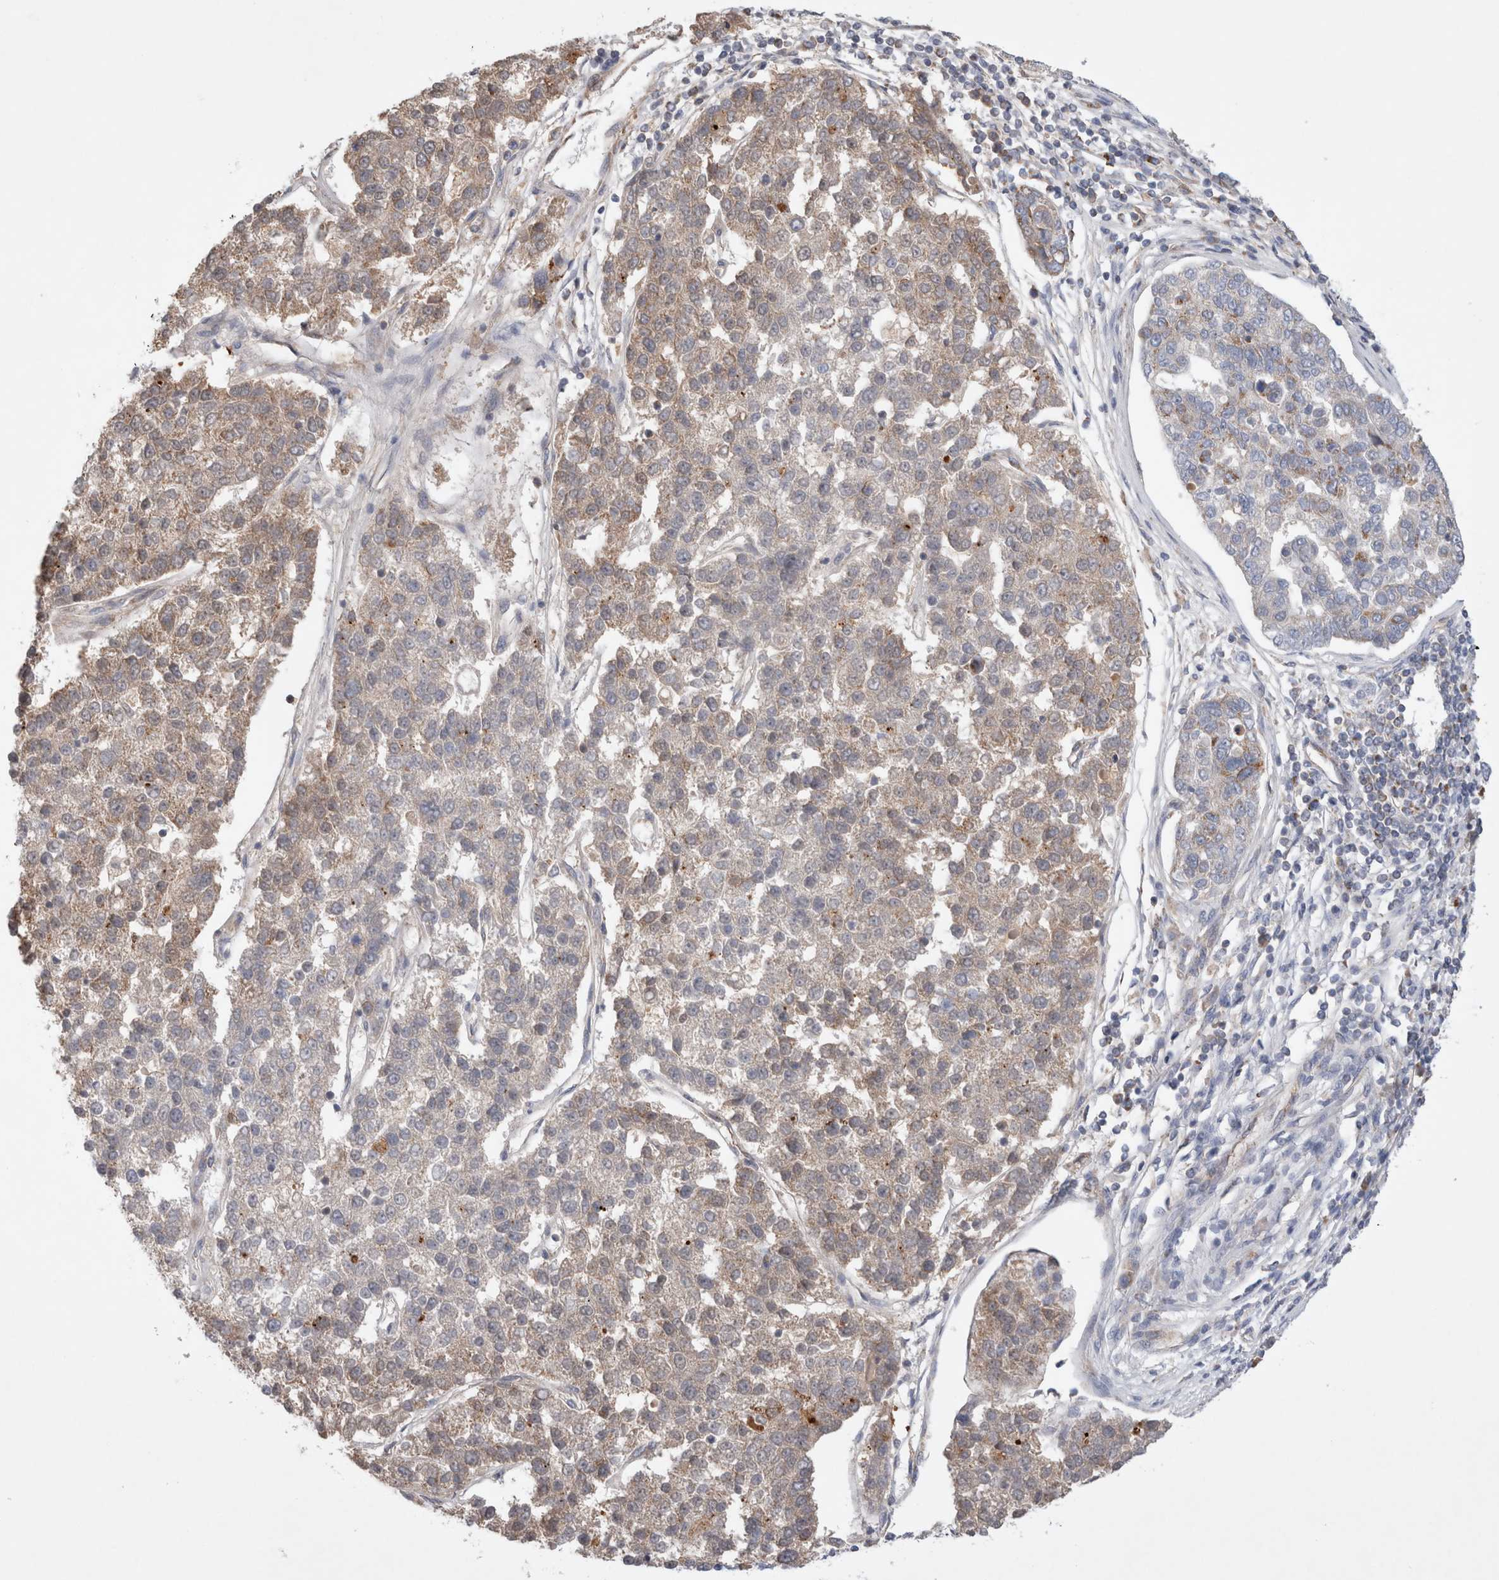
{"staining": {"intensity": "weak", "quantity": "25%-75%", "location": "cytoplasmic/membranous"}, "tissue": "pancreatic cancer", "cell_type": "Tumor cells", "image_type": "cancer", "snomed": [{"axis": "morphology", "description": "Adenocarcinoma, NOS"}, {"axis": "topography", "description": "Pancreas"}], "caption": "Protein analysis of pancreatic cancer (adenocarcinoma) tissue shows weak cytoplasmic/membranous expression in approximately 25%-75% of tumor cells. The staining is performed using DAB brown chromogen to label protein expression. The nuclei are counter-stained blue using hematoxylin.", "gene": "MRPS28", "patient": {"sex": "female", "age": 61}}